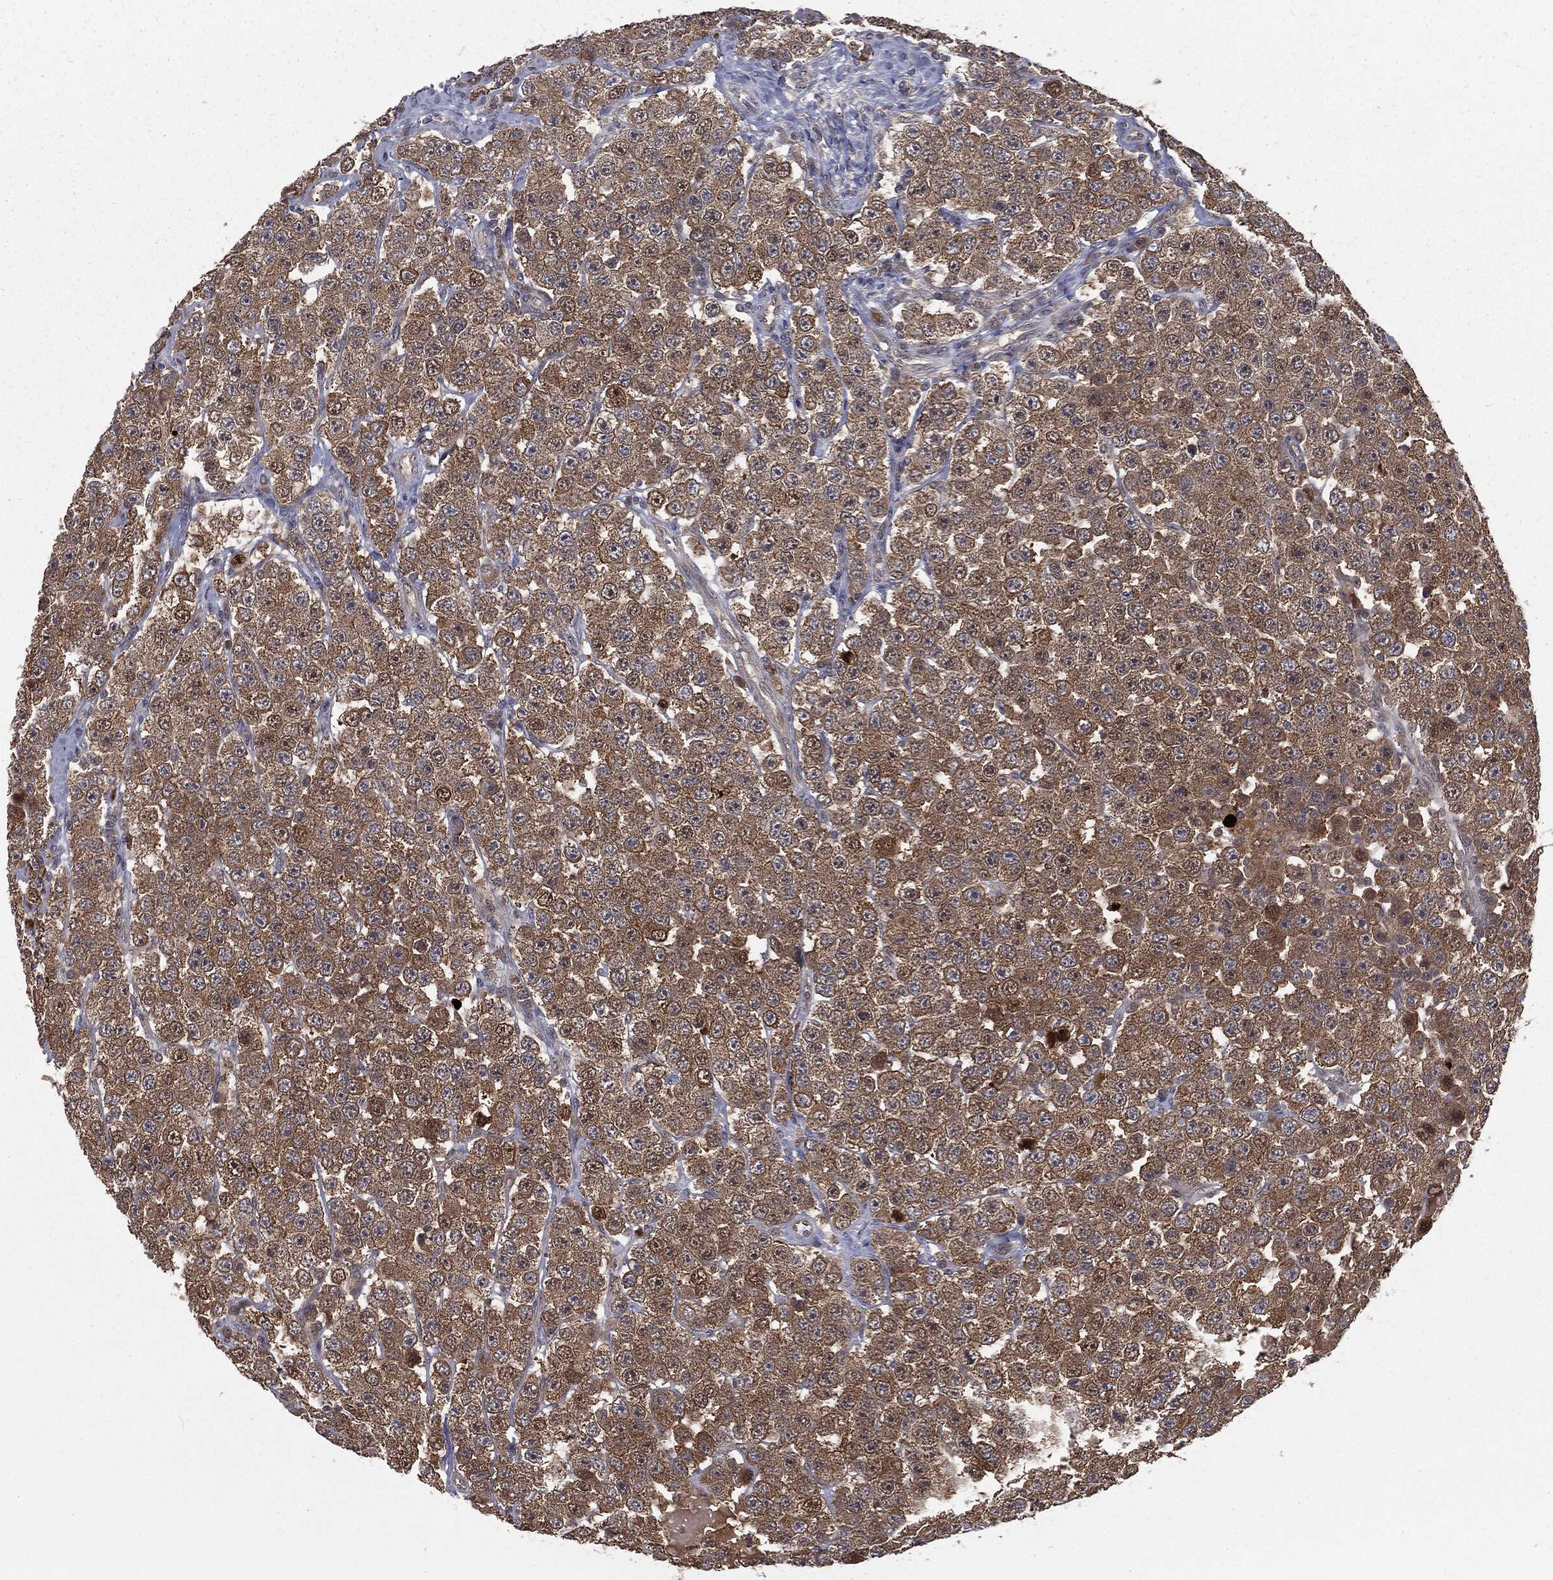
{"staining": {"intensity": "moderate", "quantity": ">75%", "location": "cytoplasmic/membranous"}, "tissue": "testis cancer", "cell_type": "Tumor cells", "image_type": "cancer", "snomed": [{"axis": "morphology", "description": "Seminoma, NOS"}, {"axis": "topography", "description": "Testis"}], "caption": "A histopathology image showing moderate cytoplasmic/membranous expression in approximately >75% of tumor cells in seminoma (testis), as visualized by brown immunohistochemical staining.", "gene": "FBXO7", "patient": {"sex": "male", "age": 28}}